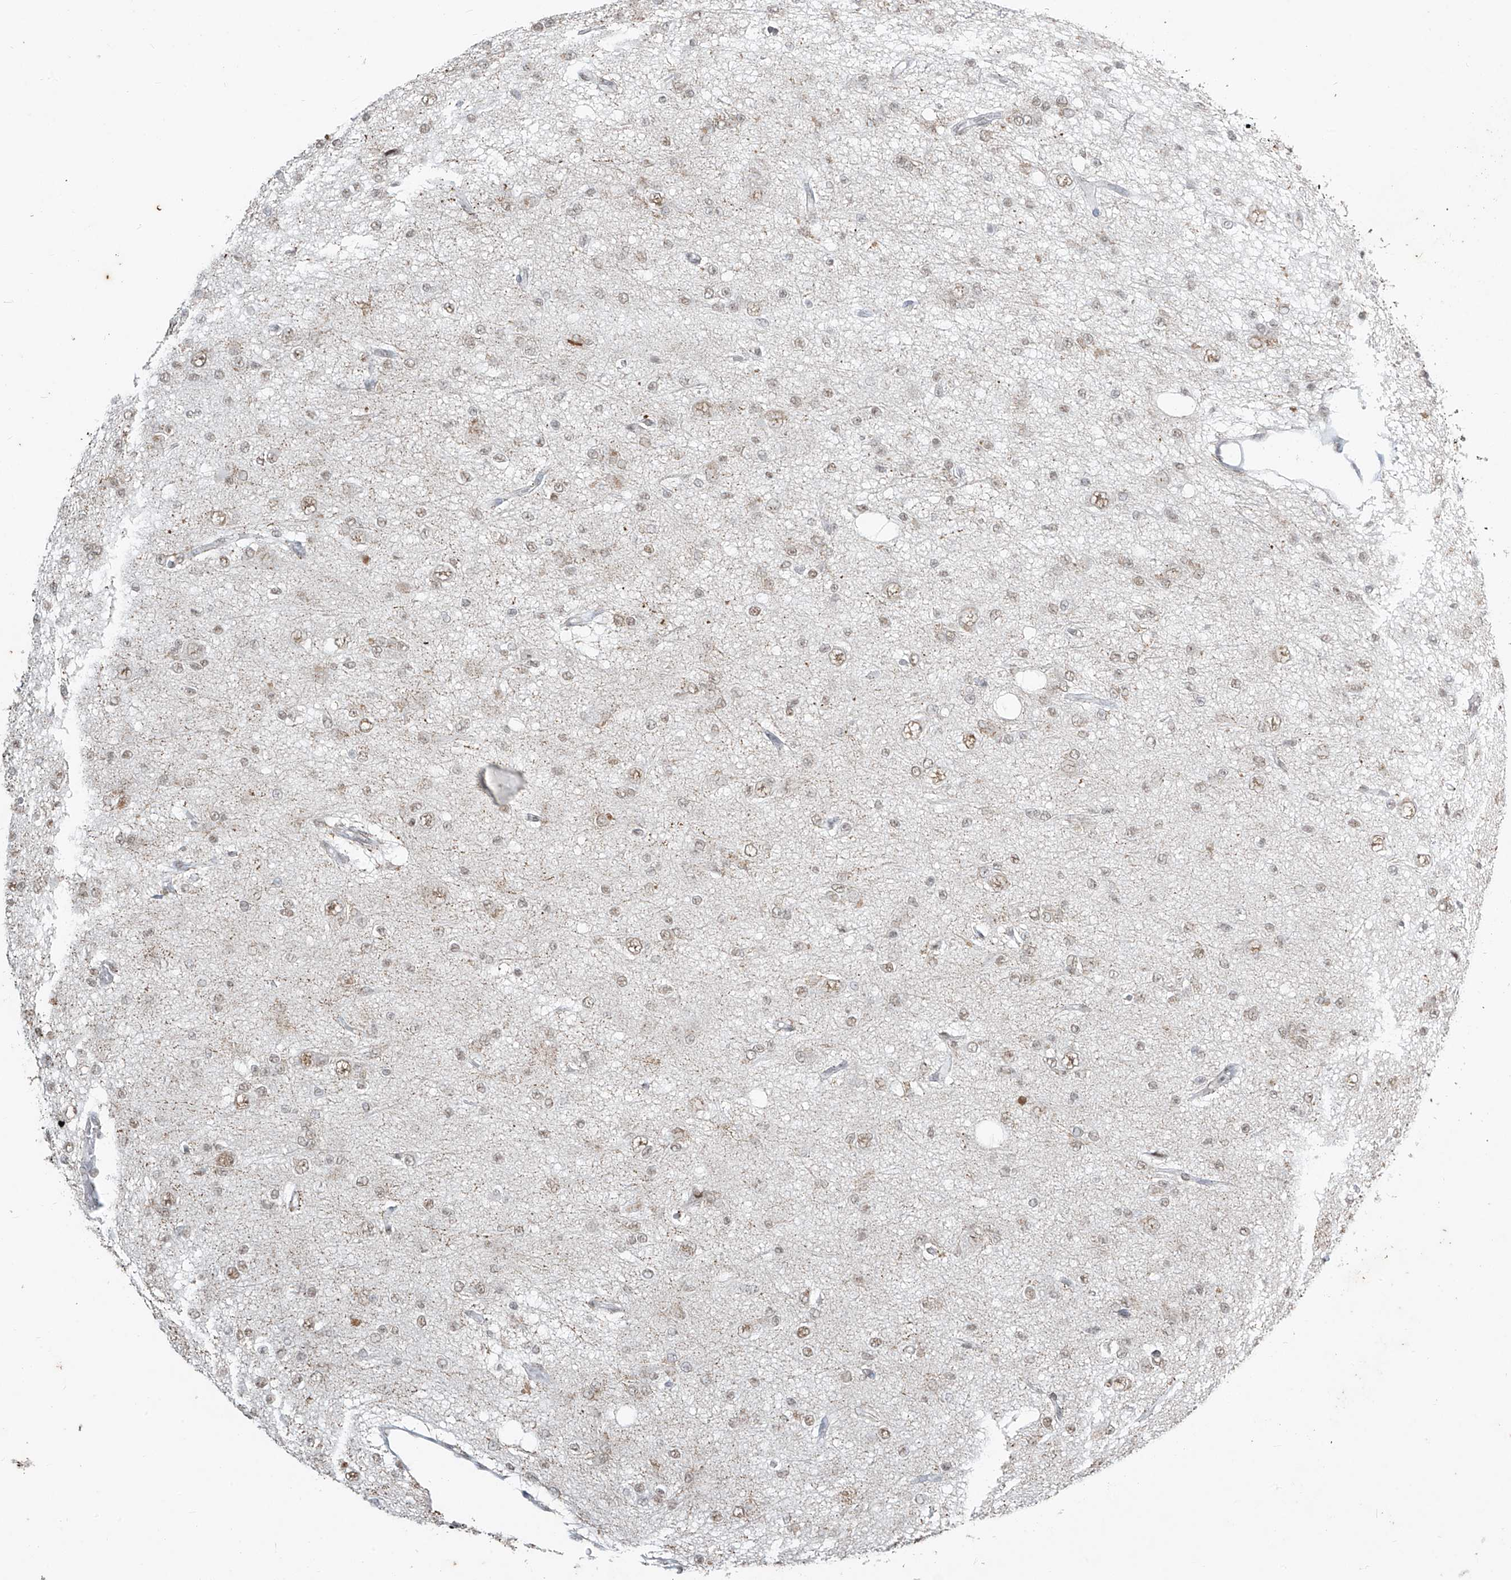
{"staining": {"intensity": "weak", "quantity": "25%-75%", "location": "nuclear"}, "tissue": "glioma", "cell_type": "Tumor cells", "image_type": "cancer", "snomed": [{"axis": "morphology", "description": "Glioma, malignant, Low grade"}, {"axis": "topography", "description": "Brain"}], "caption": "The micrograph demonstrates immunohistochemical staining of malignant glioma (low-grade). There is weak nuclear positivity is present in about 25%-75% of tumor cells.", "gene": "TFEC", "patient": {"sex": "male", "age": 38}}